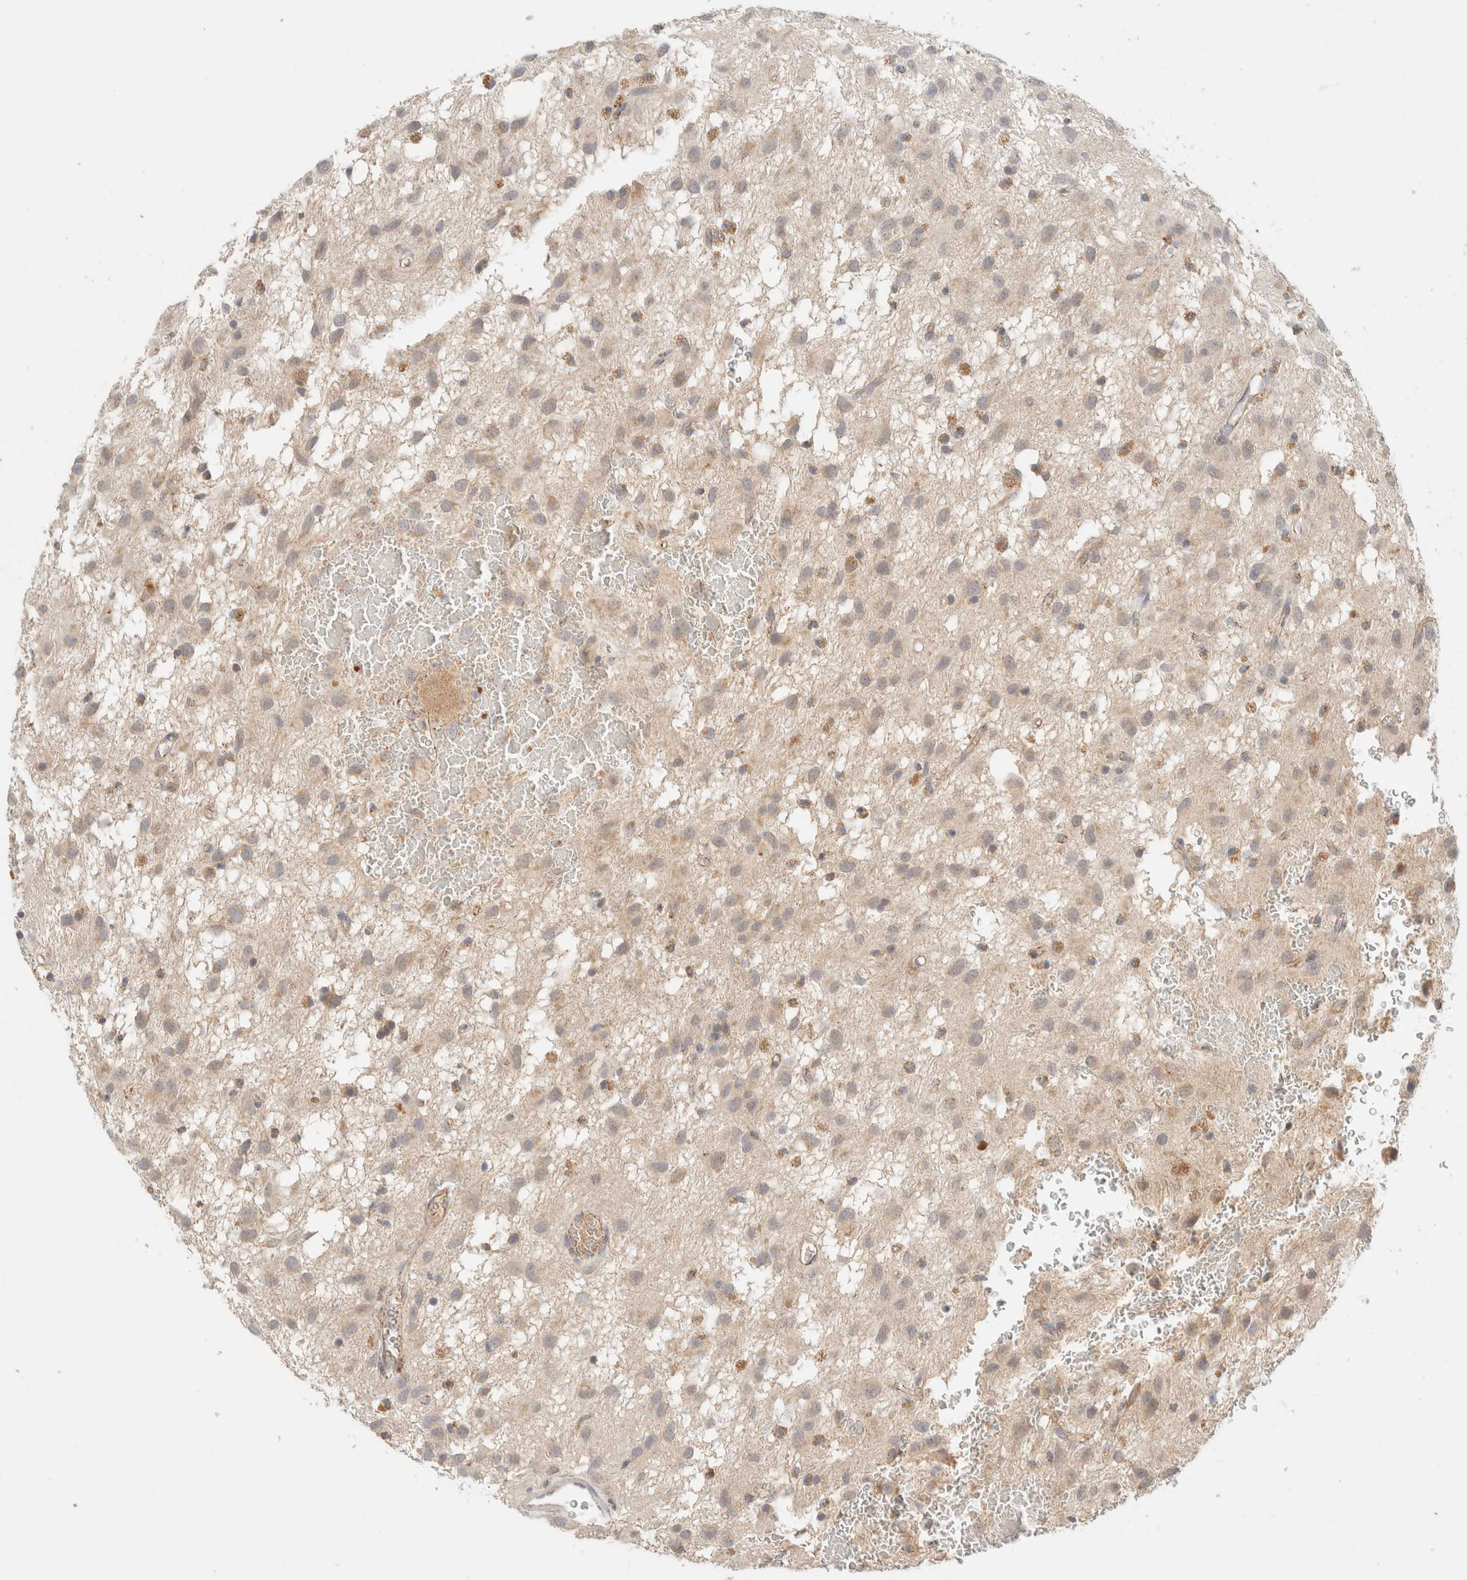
{"staining": {"intensity": "weak", "quantity": "<25%", "location": "cytoplasmic/membranous"}, "tissue": "glioma", "cell_type": "Tumor cells", "image_type": "cancer", "snomed": [{"axis": "morphology", "description": "Glioma, malignant, Low grade"}, {"axis": "topography", "description": "Brain"}], "caption": "This histopathology image is of malignant low-grade glioma stained with IHC to label a protein in brown with the nuclei are counter-stained blue. There is no staining in tumor cells.", "gene": "MRM3", "patient": {"sex": "male", "age": 77}}